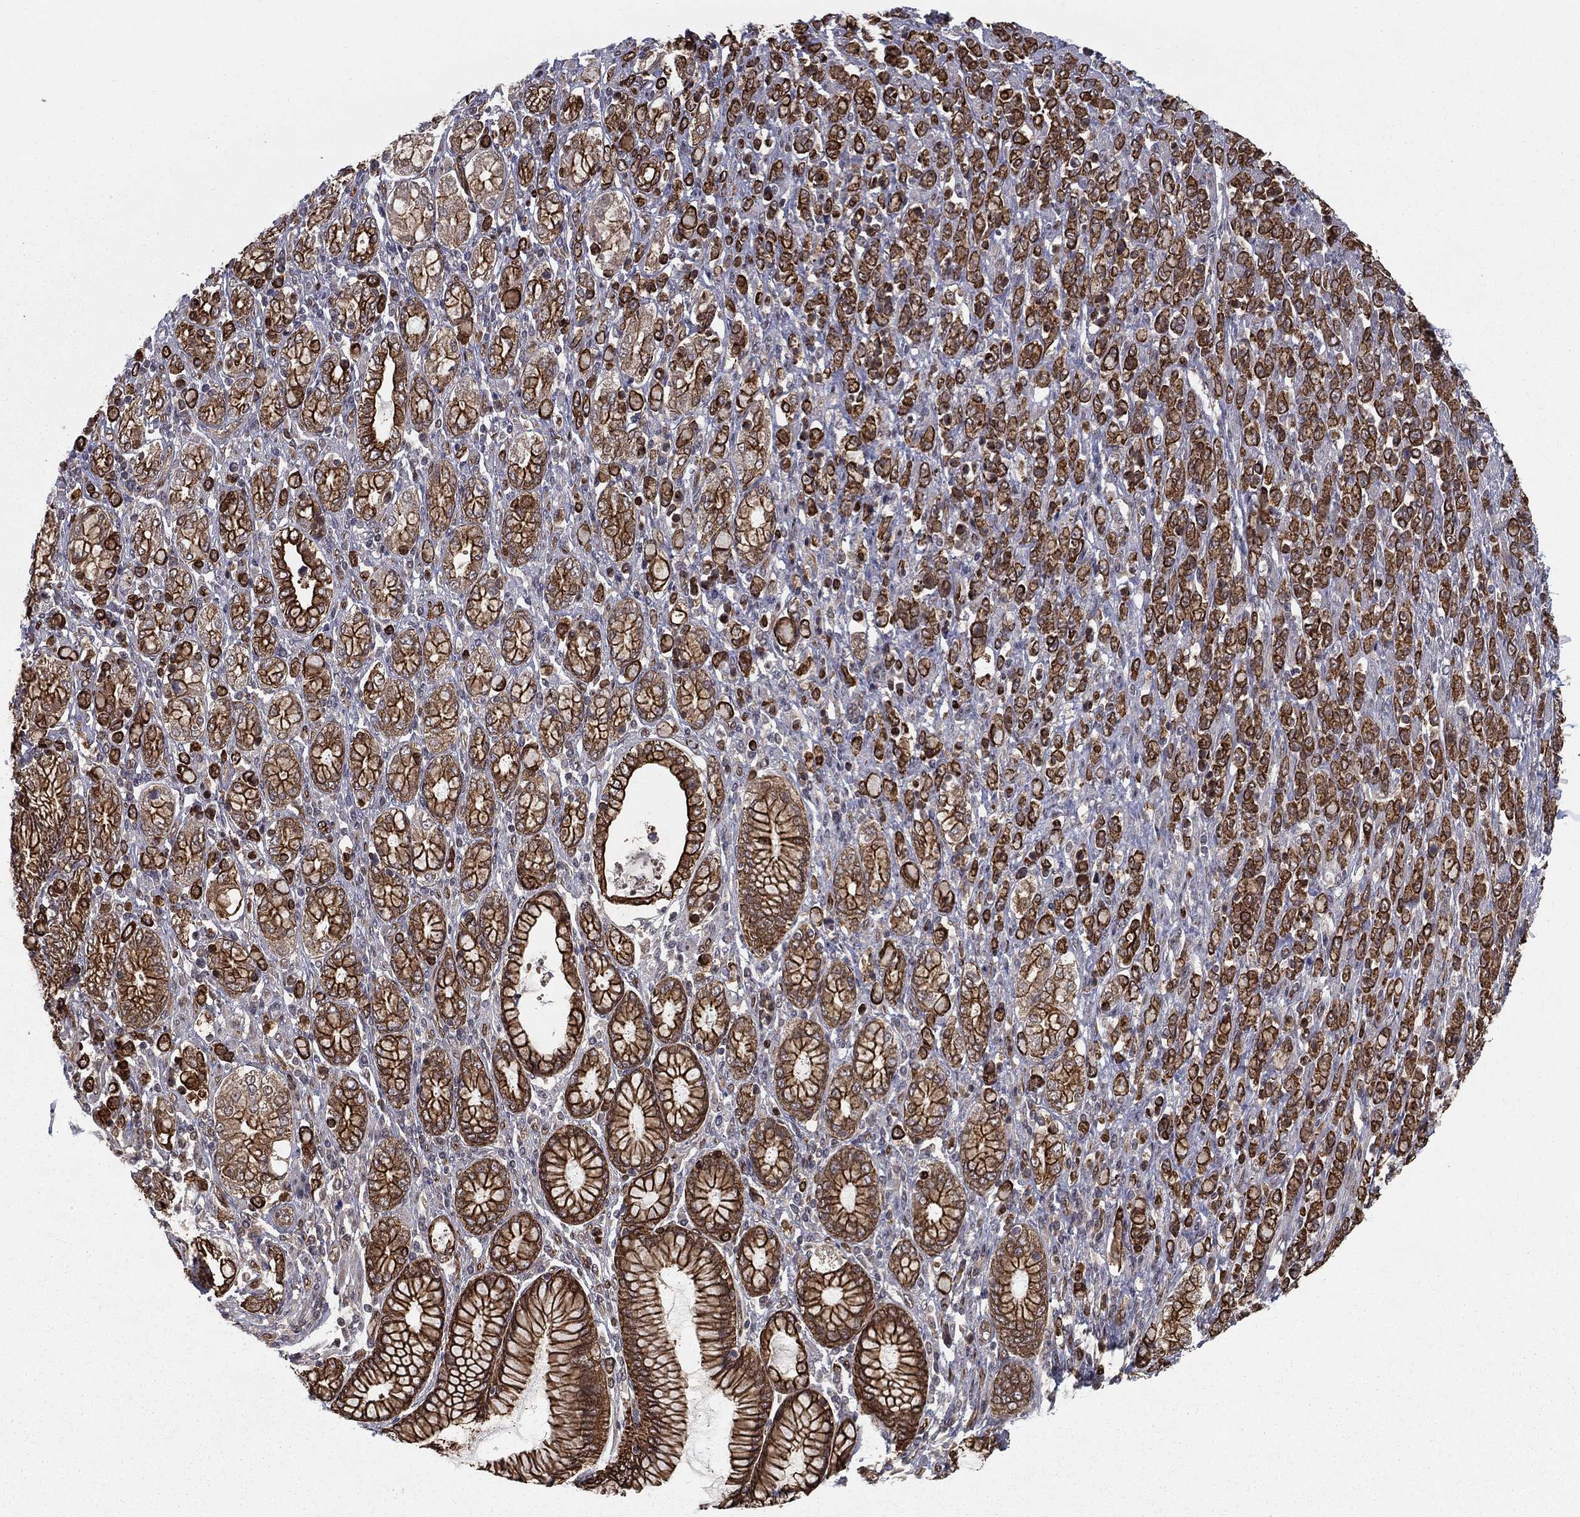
{"staining": {"intensity": "strong", "quantity": ">75%", "location": "cytoplasmic/membranous"}, "tissue": "stomach cancer", "cell_type": "Tumor cells", "image_type": "cancer", "snomed": [{"axis": "morphology", "description": "Normal tissue, NOS"}, {"axis": "morphology", "description": "Adenocarcinoma, NOS"}, {"axis": "topography", "description": "Stomach"}], "caption": "Stomach adenocarcinoma was stained to show a protein in brown. There is high levels of strong cytoplasmic/membranous staining in approximately >75% of tumor cells. (Brightfield microscopy of DAB IHC at high magnification).", "gene": "SLC6A6", "patient": {"sex": "female", "age": 79}}